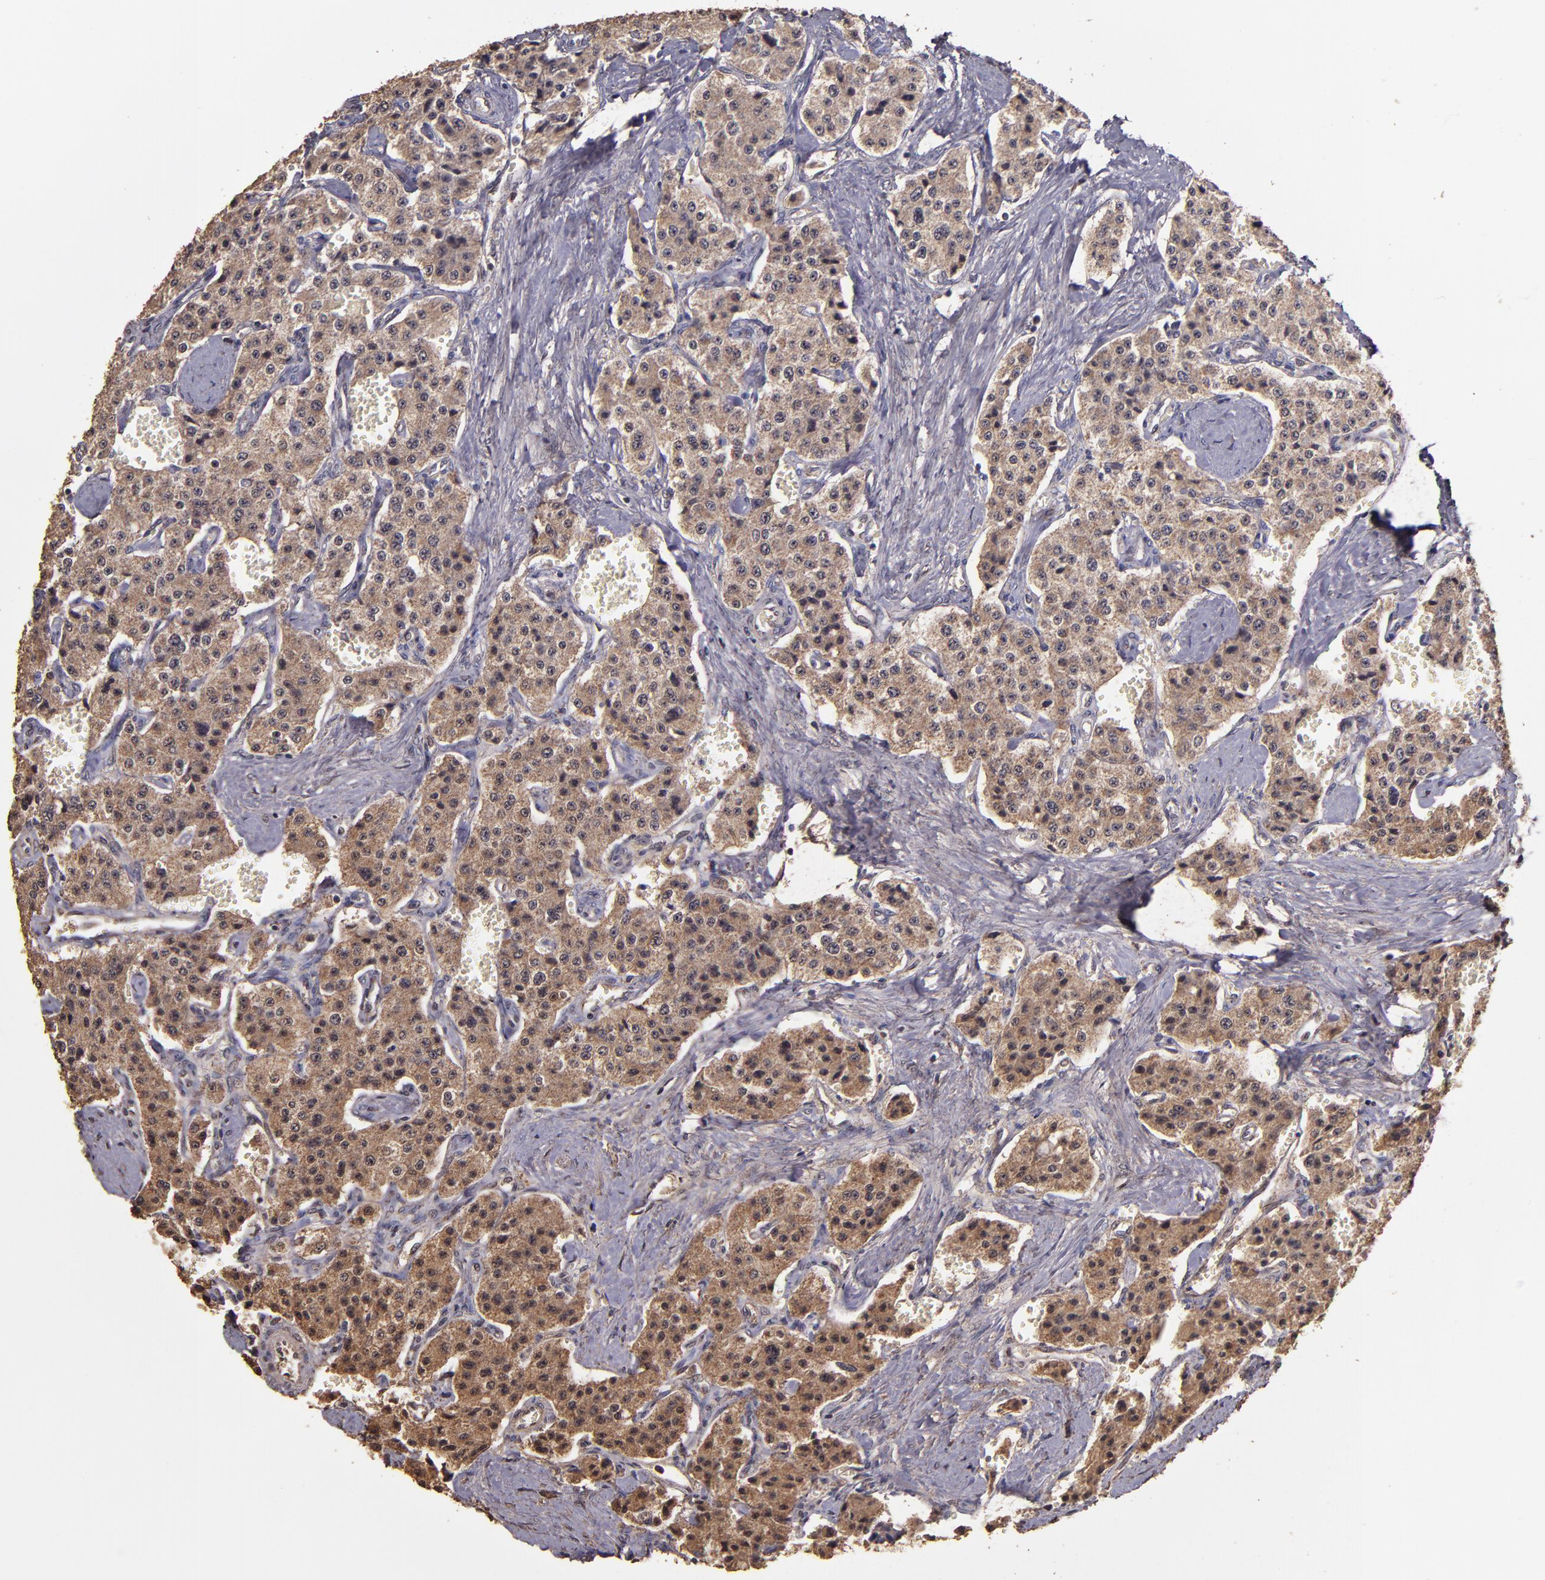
{"staining": {"intensity": "moderate", "quantity": ">75%", "location": "cytoplasmic/membranous"}, "tissue": "carcinoid", "cell_type": "Tumor cells", "image_type": "cancer", "snomed": [{"axis": "morphology", "description": "Carcinoid, malignant, NOS"}, {"axis": "topography", "description": "Small intestine"}], "caption": "Malignant carcinoid tissue exhibits moderate cytoplasmic/membranous staining in approximately >75% of tumor cells", "gene": "HECTD1", "patient": {"sex": "male", "age": 52}}